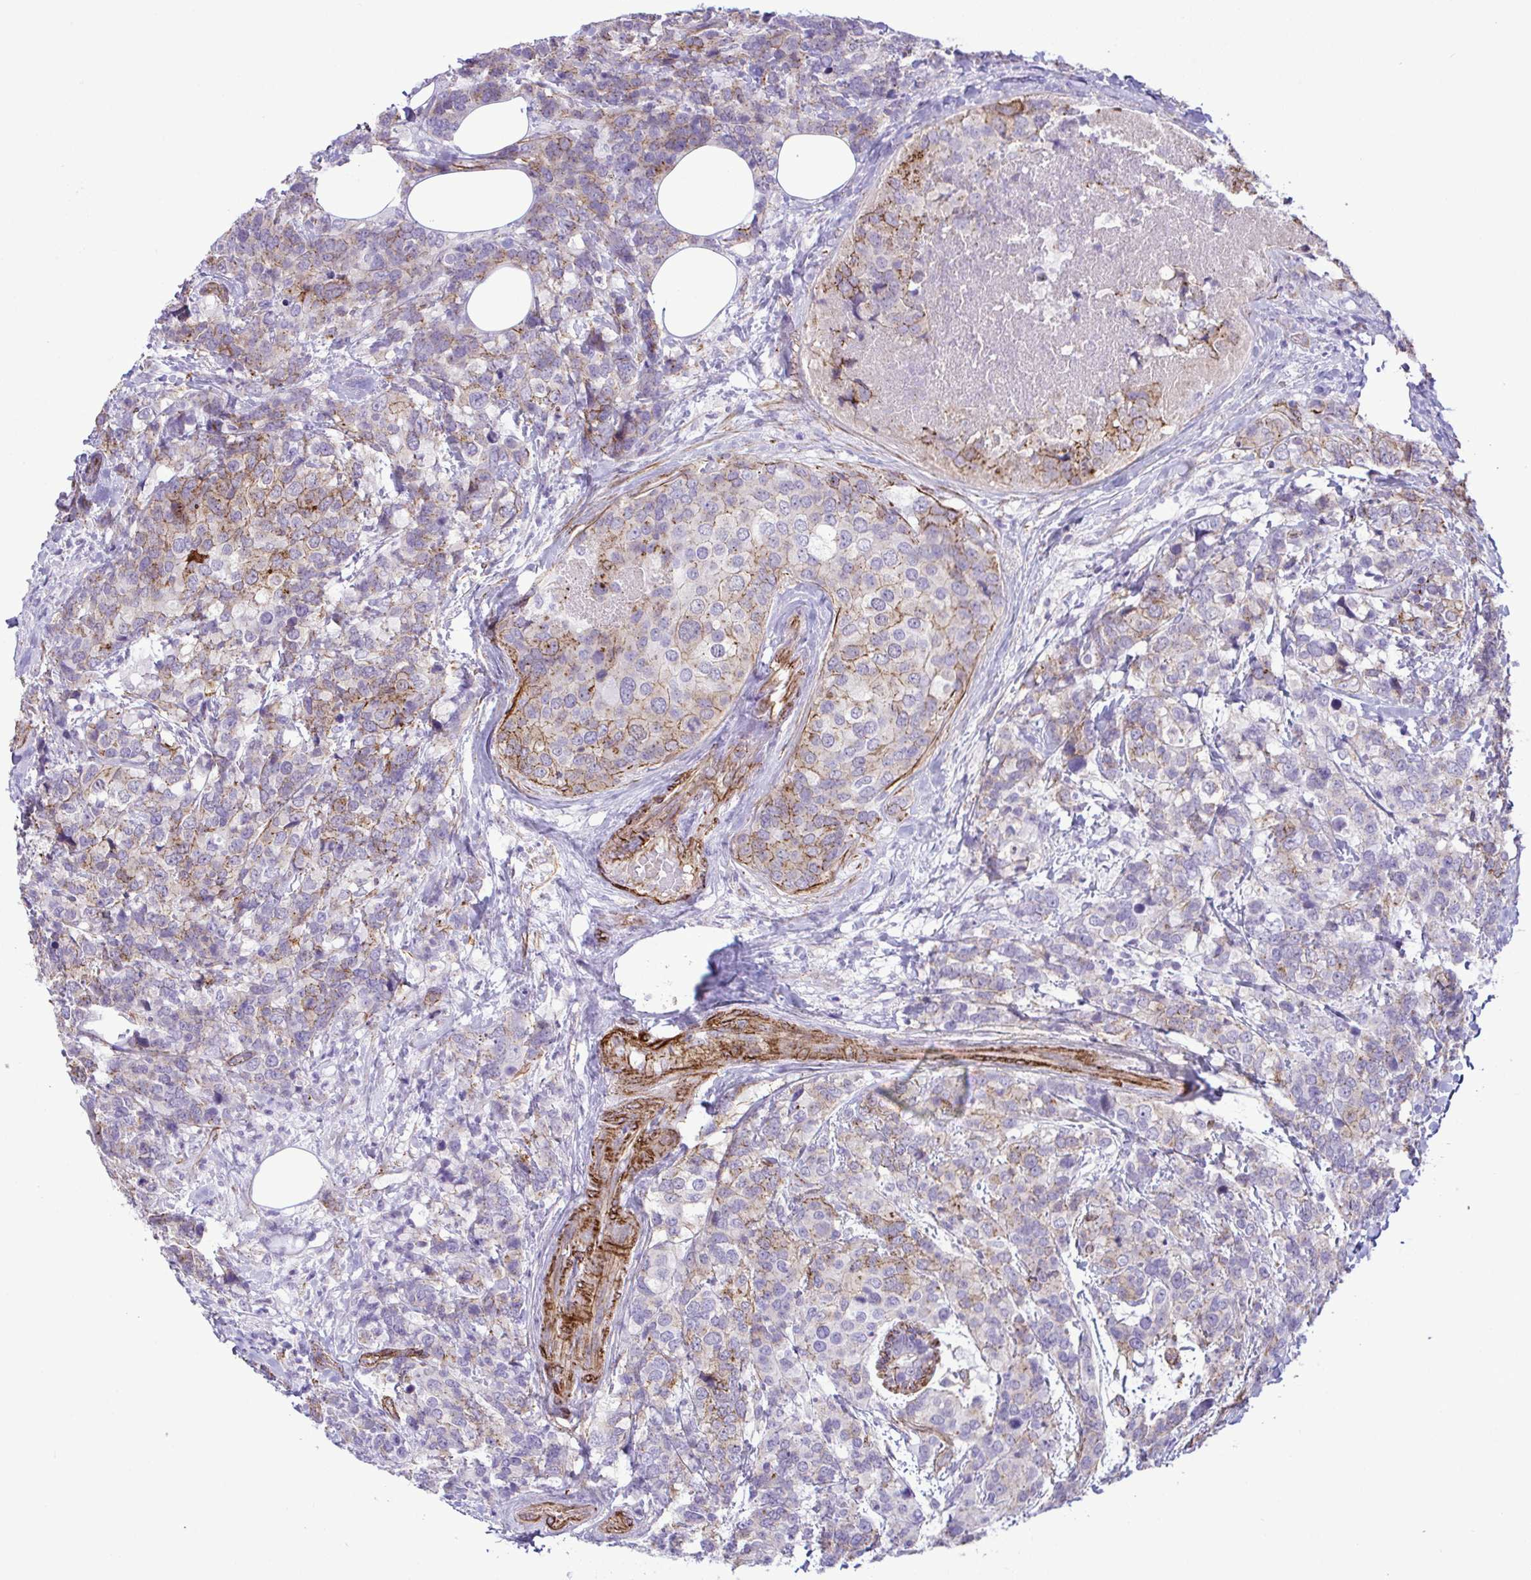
{"staining": {"intensity": "moderate", "quantity": "25%-75%", "location": "cytoplasmic/membranous"}, "tissue": "breast cancer", "cell_type": "Tumor cells", "image_type": "cancer", "snomed": [{"axis": "morphology", "description": "Lobular carcinoma"}, {"axis": "topography", "description": "Breast"}], "caption": "Immunohistochemical staining of breast cancer (lobular carcinoma) exhibits moderate cytoplasmic/membranous protein expression in about 25%-75% of tumor cells. (brown staining indicates protein expression, while blue staining denotes nuclei).", "gene": "SYNPO2L", "patient": {"sex": "female", "age": 59}}